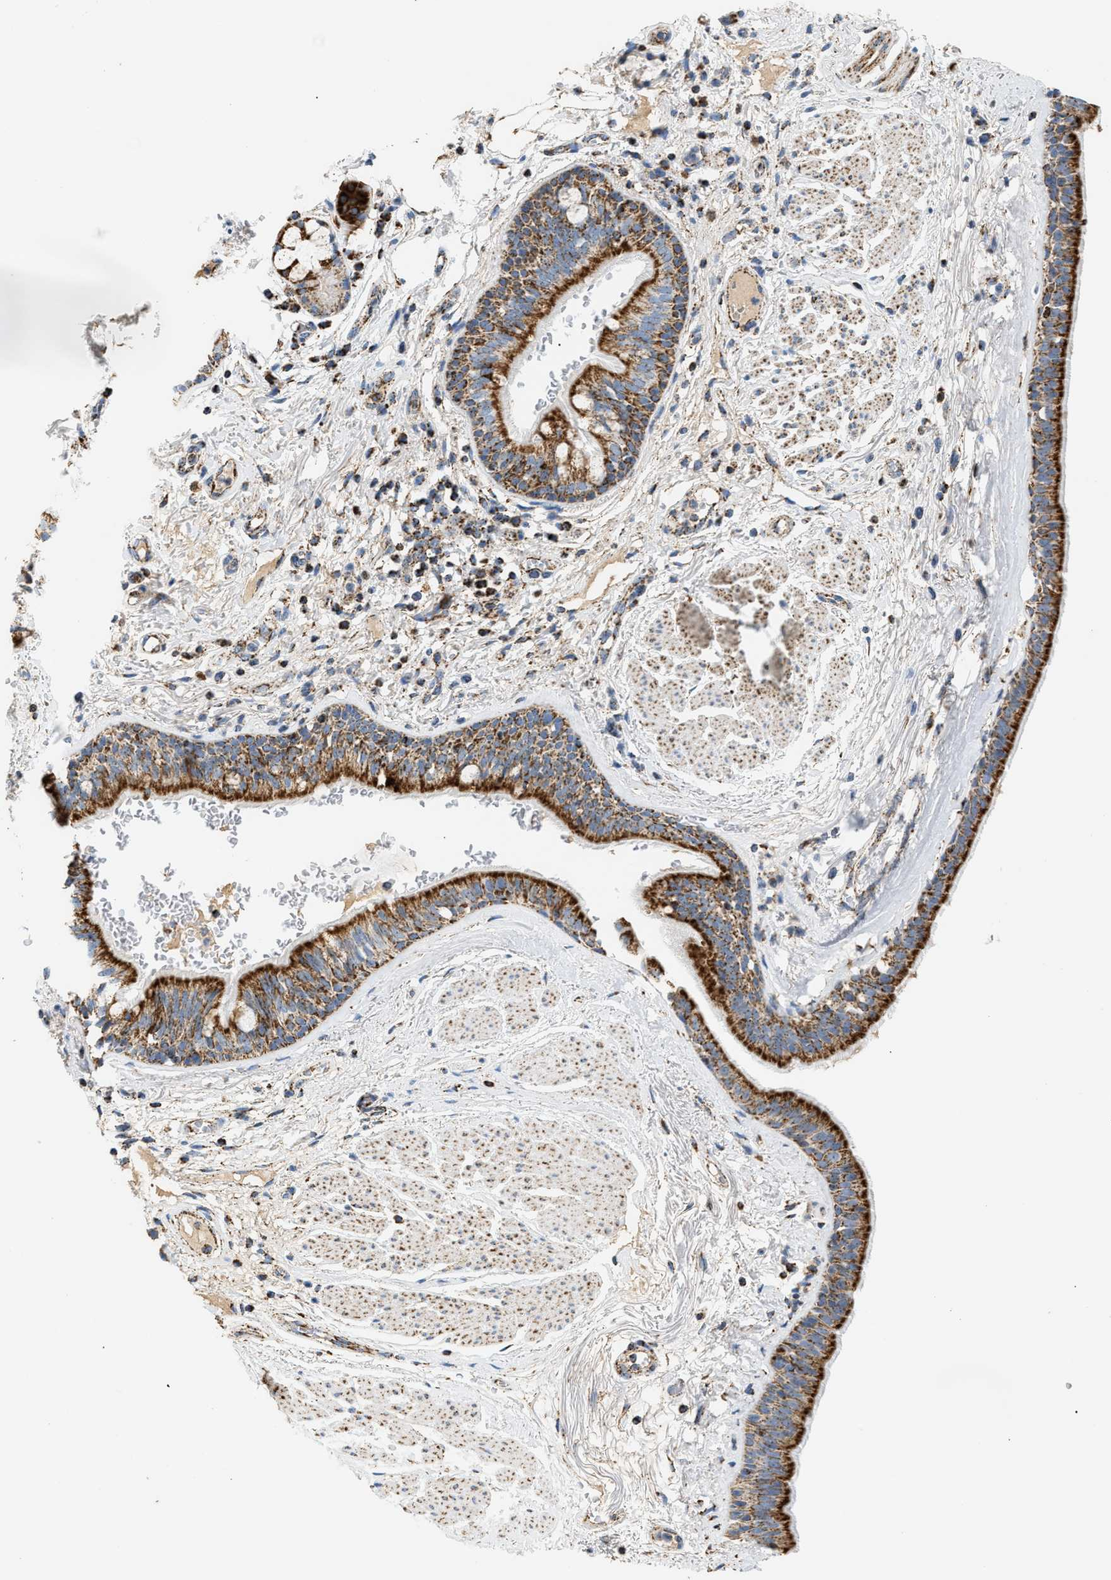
{"staining": {"intensity": "strong", "quantity": ">75%", "location": "cytoplasmic/membranous"}, "tissue": "bronchus", "cell_type": "Respiratory epithelial cells", "image_type": "normal", "snomed": [{"axis": "morphology", "description": "Normal tissue, NOS"}, {"axis": "topography", "description": "Cartilage tissue"}], "caption": "IHC photomicrograph of unremarkable bronchus: bronchus stained using immunohistochemistry (IHC) demonstrates high levels of strong protein expression localized specifically in the cytoplasmic/membranous of respiratory epithelial cells, appearing as a cytoplasmic/membranous brown color.", "gene": "OGDH", "patient": {"sex": "female", "age": 63}}